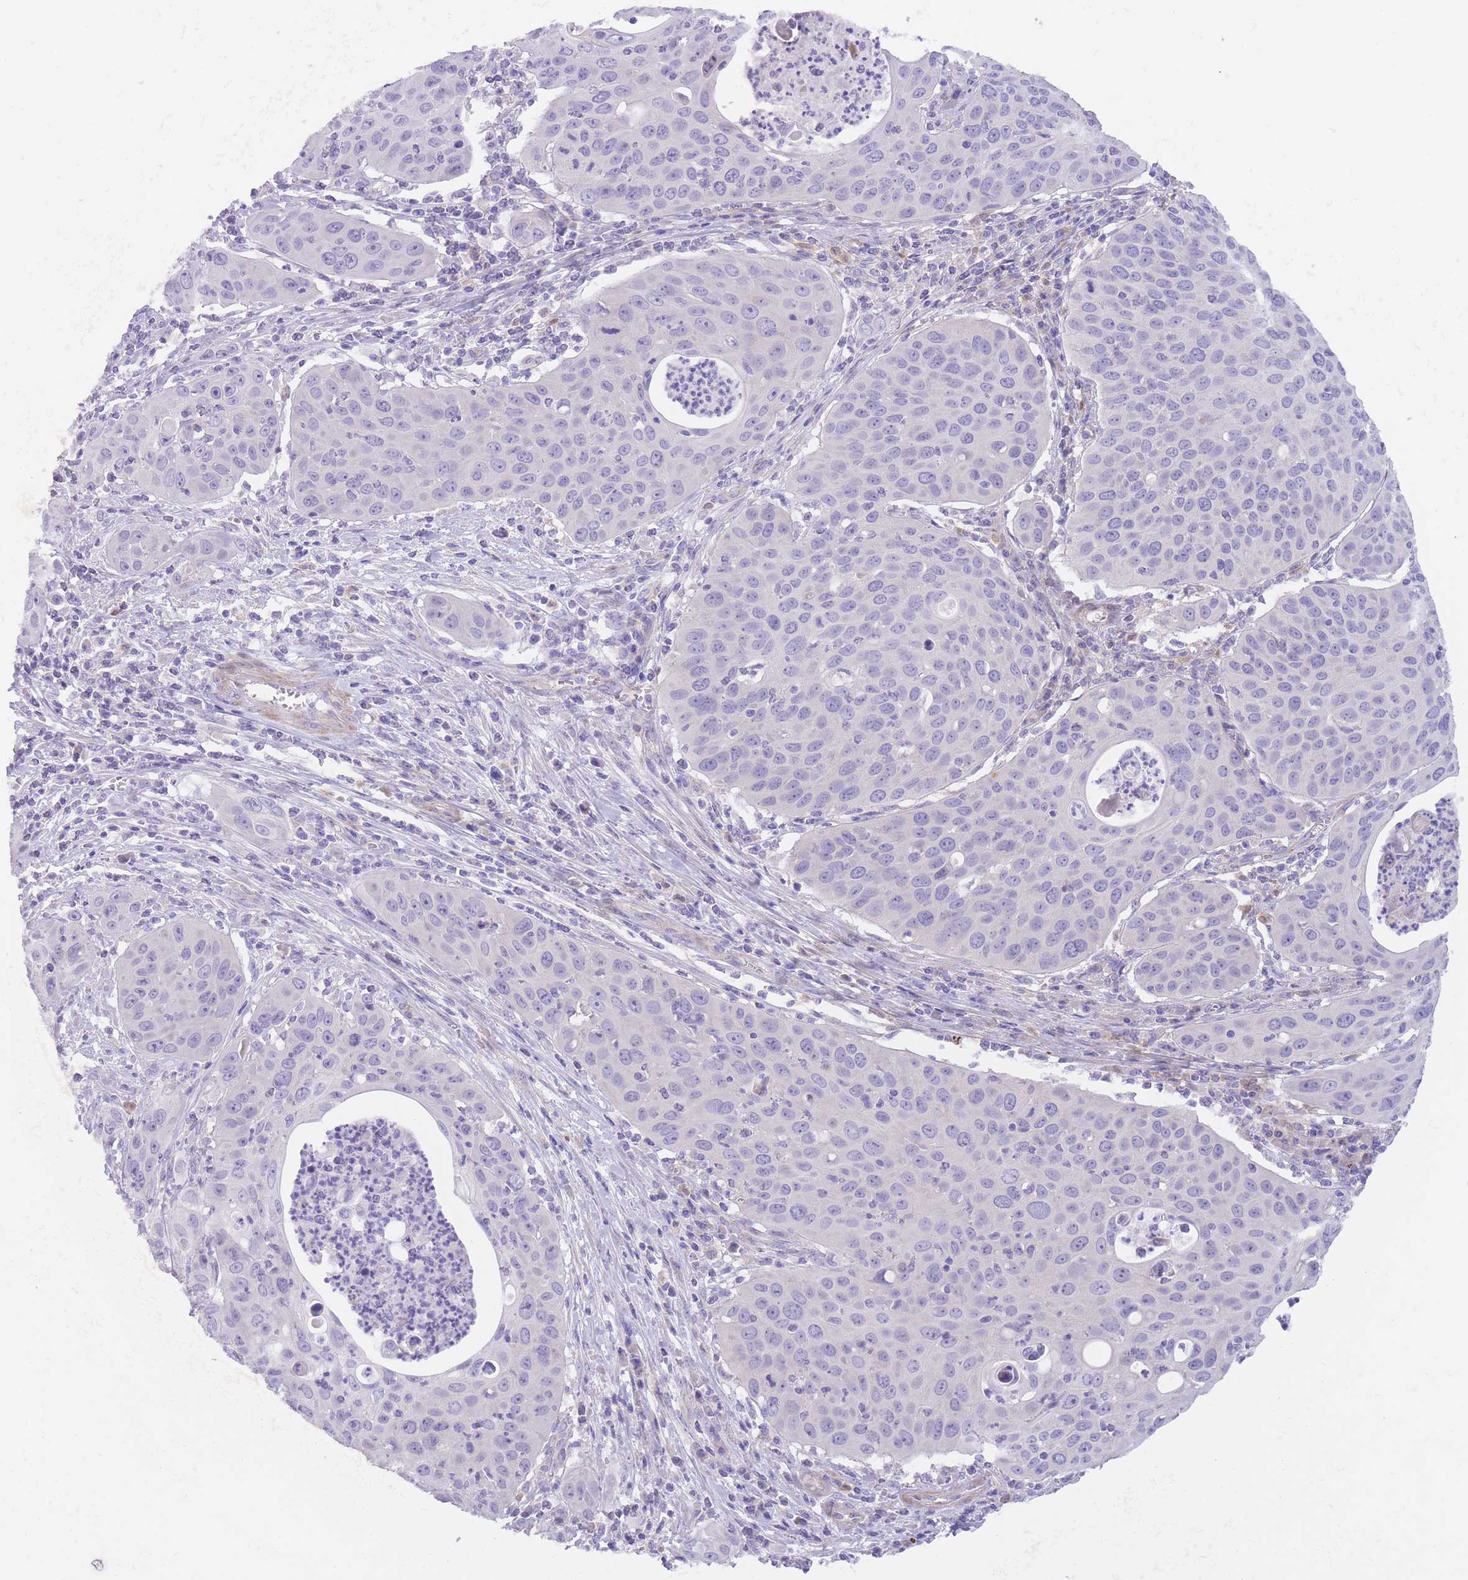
{"staining": {"intensity": "negative", "quantity": "none", "location": "none"}, "tissue": "cervical cancer", "cell_type": "Tumor cells", "image_type": "cancer", "snomed": [{"axis": "morphology", "description": "Squamous cell carcinoma, NOS"}, {"axis": "topography", "description": "Cervix"}], "caption": "The IHC image has no significant positivity in tumor cells of cervical cancer tissue.", "gene": "QTRT1", "patient": {"sex": "female", "age": 36}}